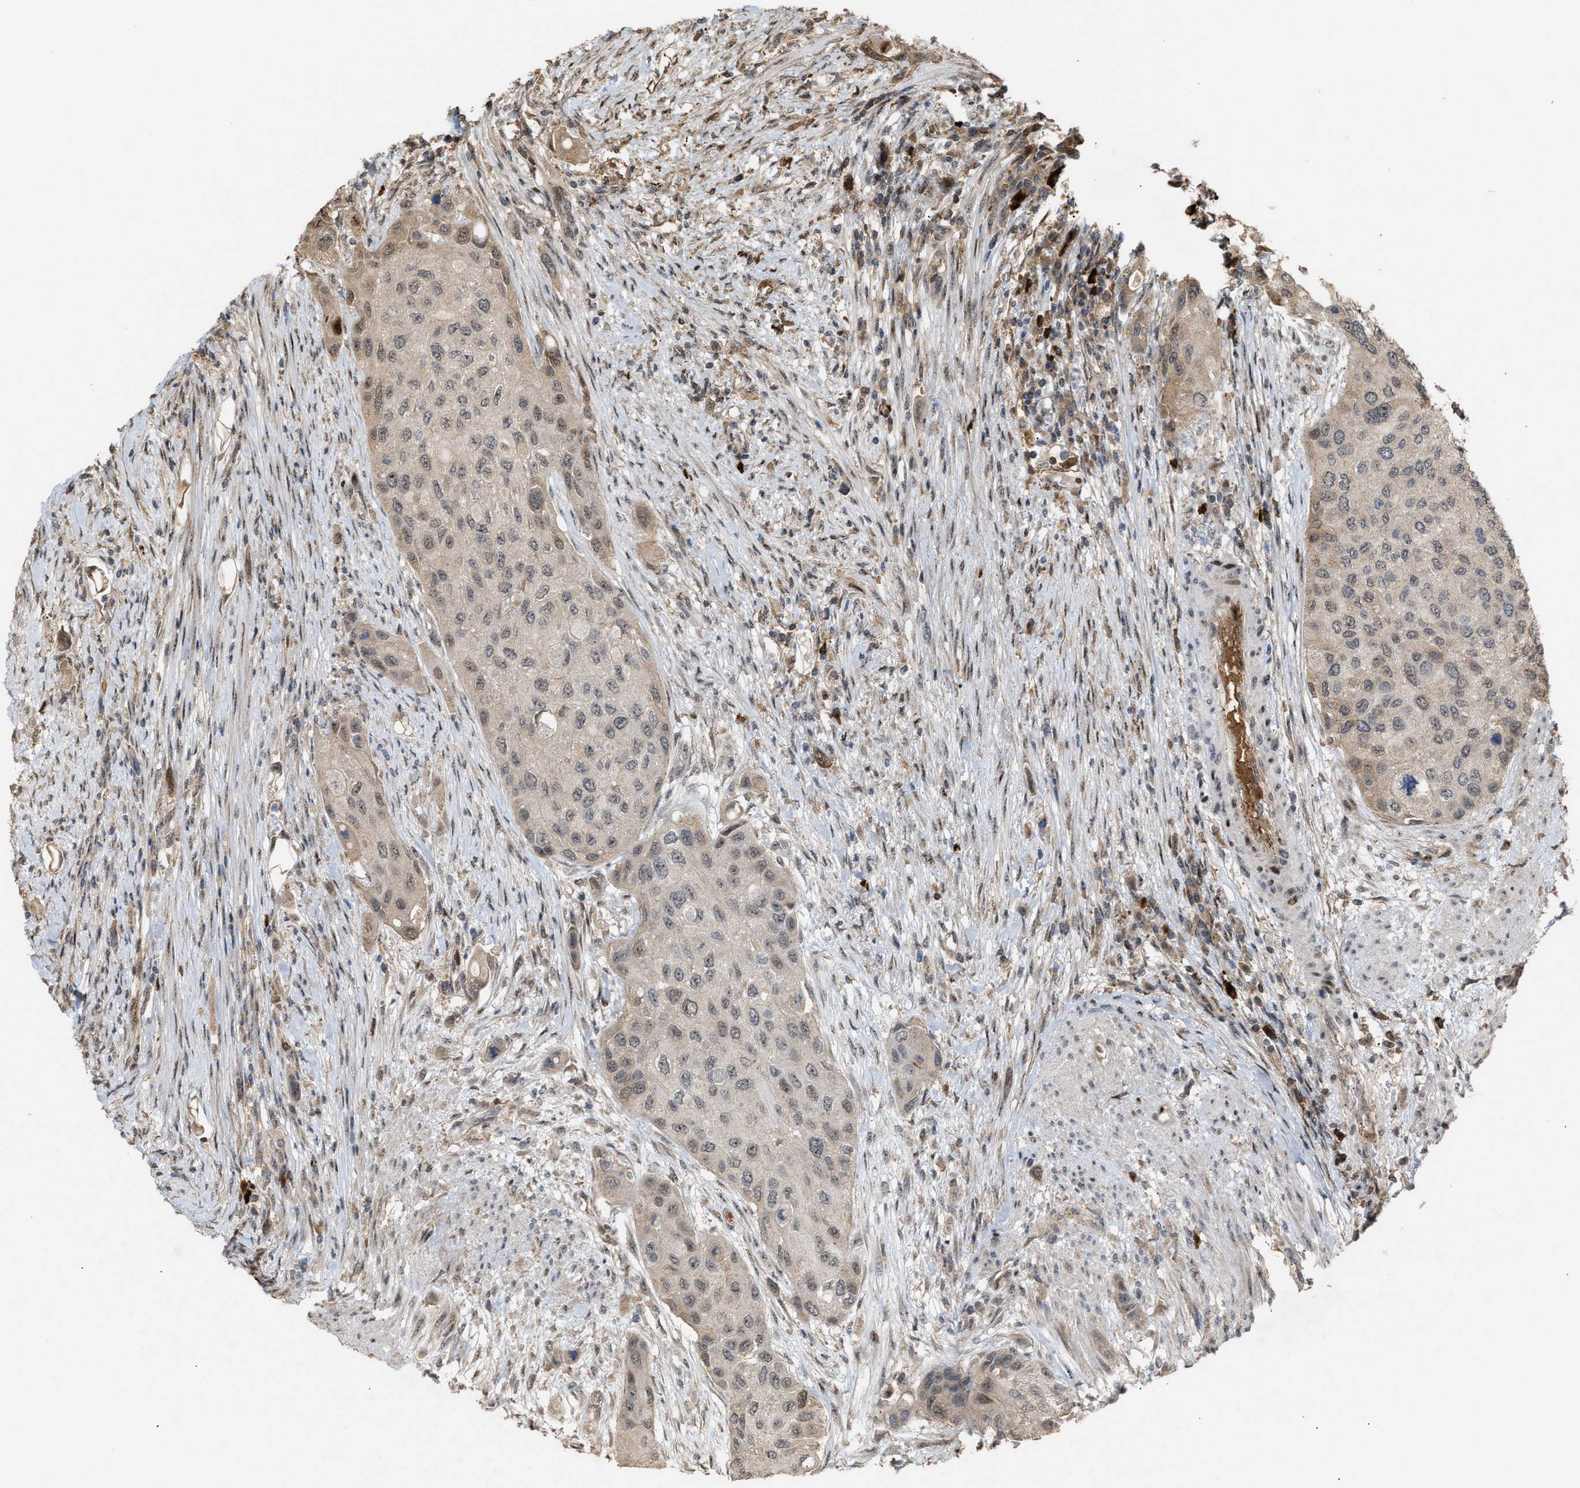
{"staining": {"intensity": "weak", "quantity": "<25%", "location": "cytoplasmic/membranous,nuclear"}, "tissue": "urothelial cancer", "cell_type": "Tumor cells", "image_type": "cancer", "snomed": [{"axis": "morphology", "description": "Urothelial carcinoma, High grade"}, {"axis": "topography", "description": "Urinary bladder"}], "caption": "This is an IHC image of human urothelial cancer. There is no staining in tumor cells.", "gene": "ZFAND5", "patient": {"sex": "female", "age": 56}}